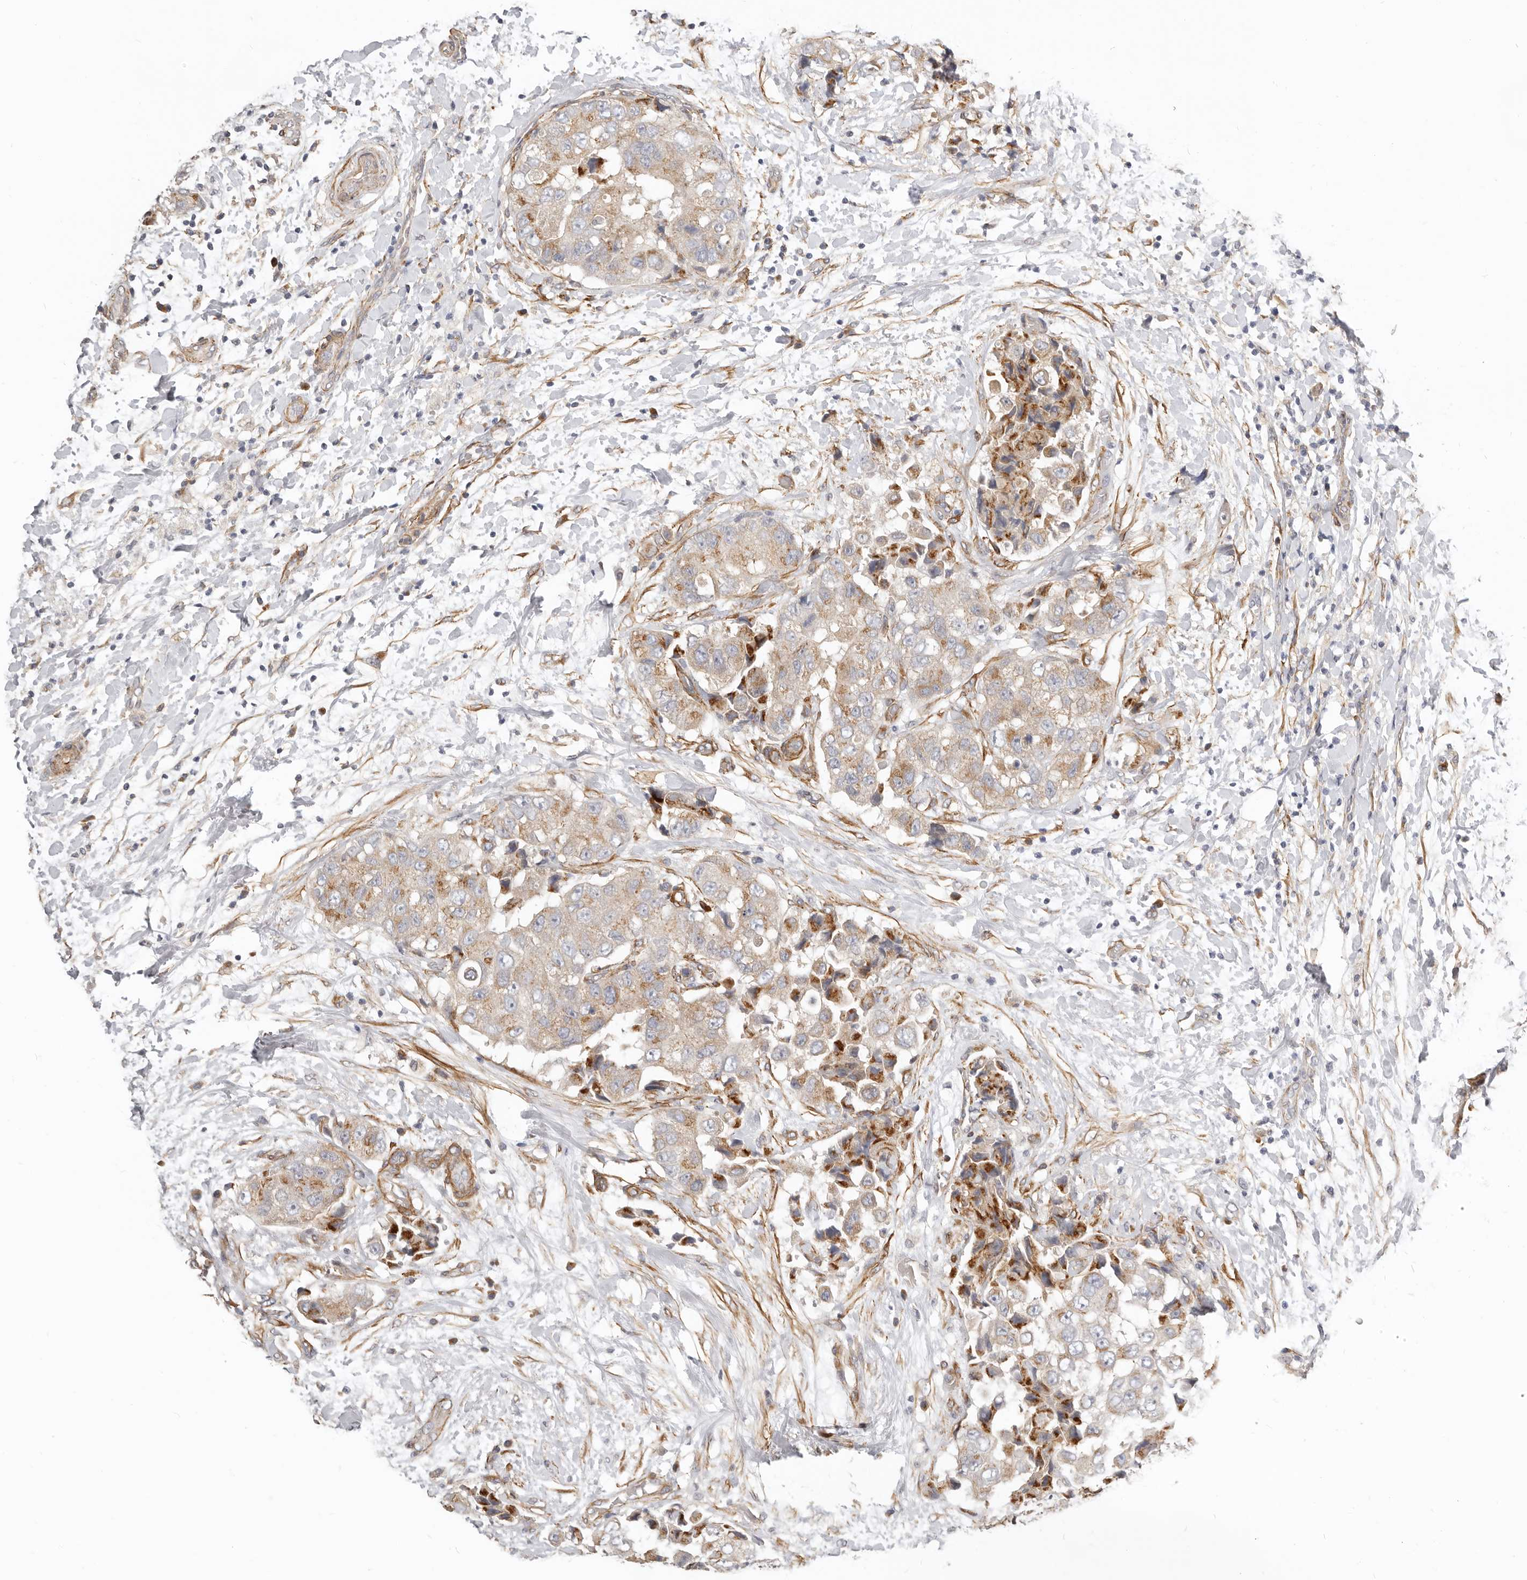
{"staining": {"intensity": "moderate", "quantity": ">75%", "location": "cytoplasmic/membranous"}, "tissue": "breast cancer", "cell_type": "Tumor cells", "image_type": "cancer", "snomed": [{"axis": "morphology", "description": "Normal tissue, NOS"}, {"axis": "morphology", "description": "Duct carcinoma"}, {"axis": "topography", "description": "Breast"}], "caption": "High-magnification brightfield microscopy of breast invasive ductal carcinoma stained with DAB (3,3'-diaminobenzidine) (brown) and counterstained with hematoxylin (blue). tumor cells exhibit moderate cytoplasmic/membranous expression is present in approximately>75% of cells. The protein is shown in brown color, while the nuclei are stained blue.", "gene": "RABAC1", "patient": {"sex": "female", "age": 62}}